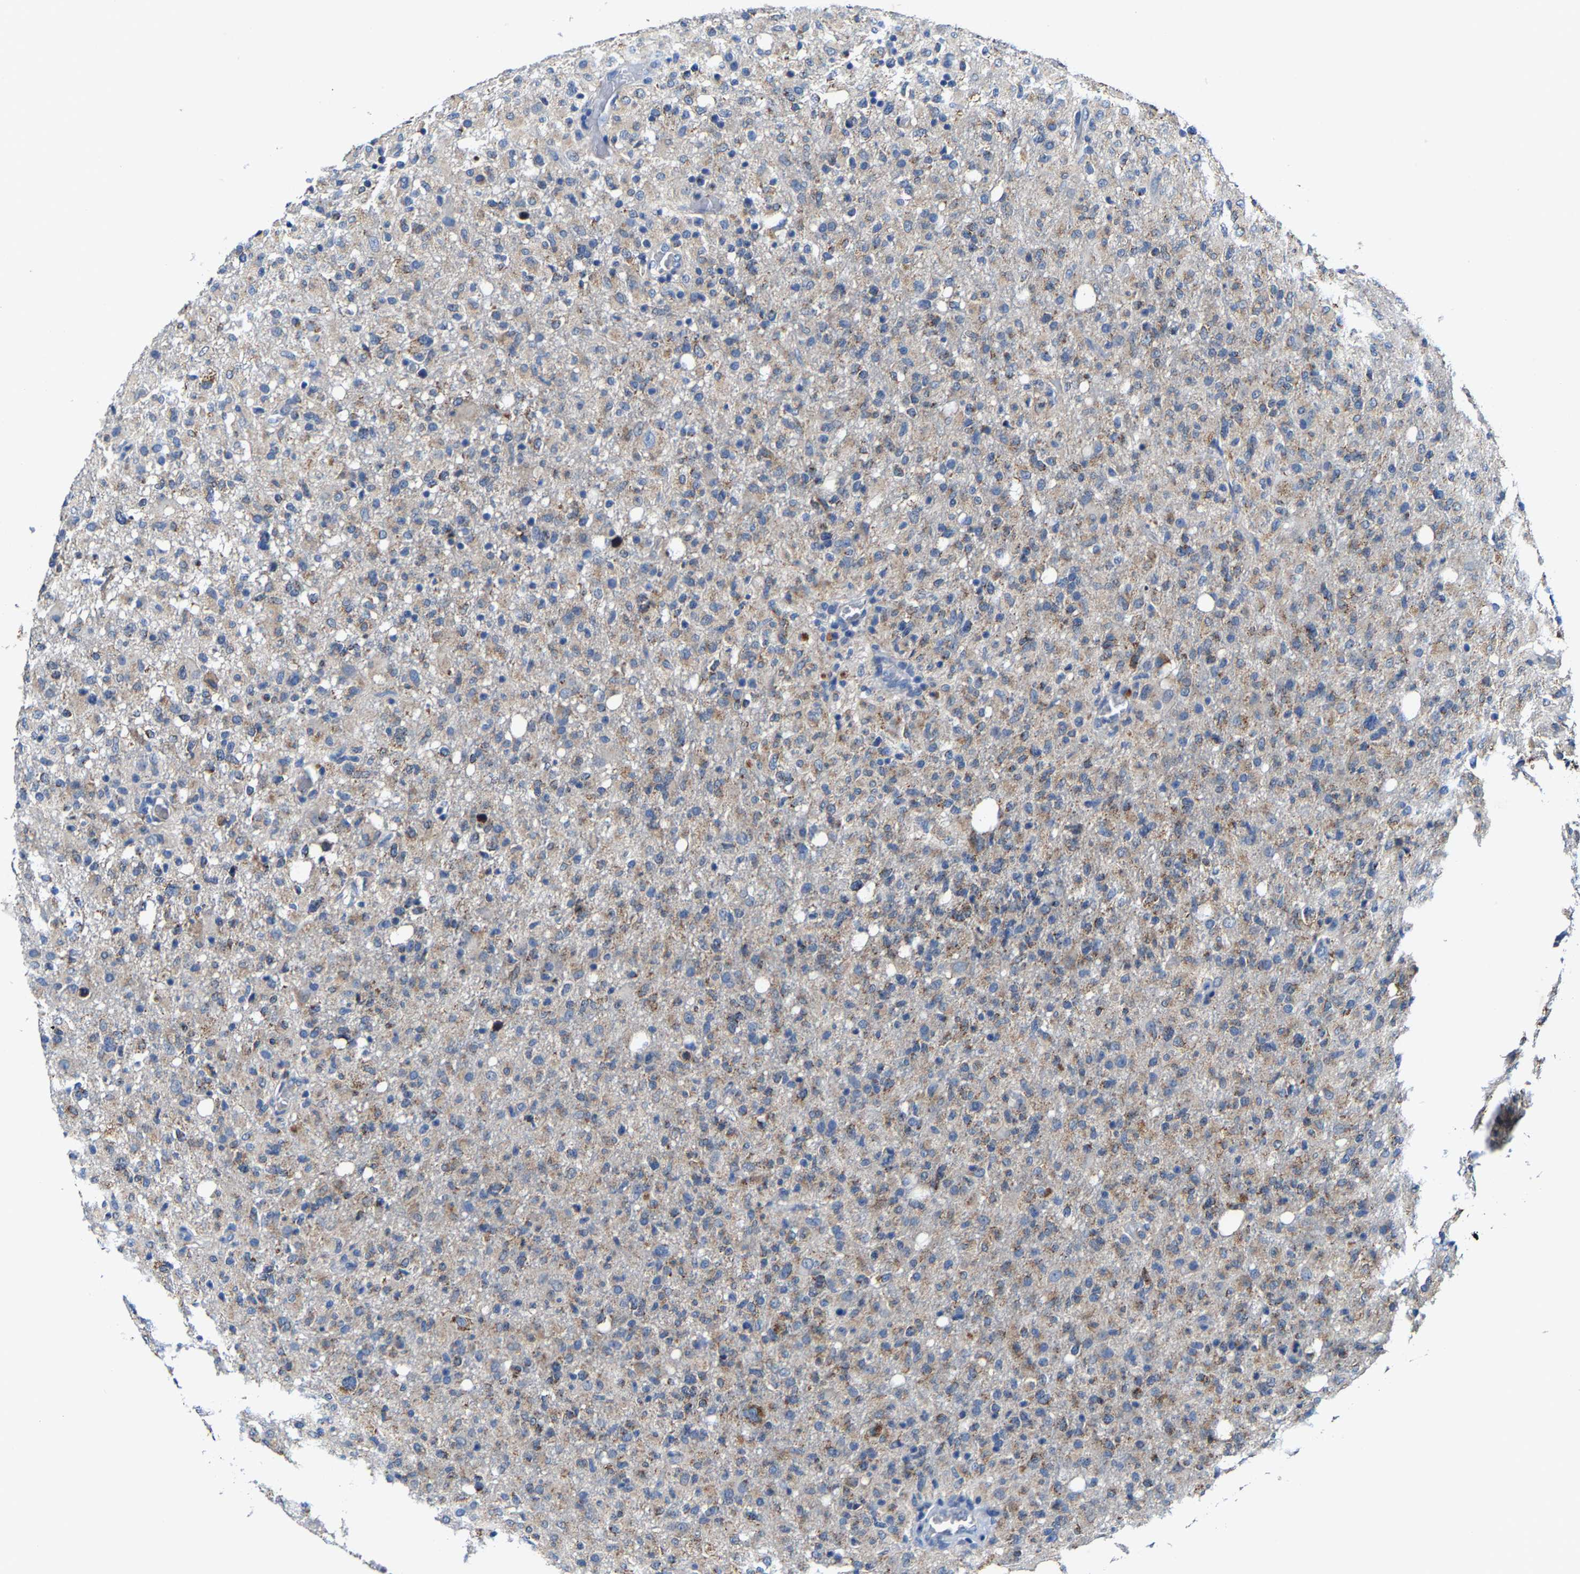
{"staining": {"intensity": "moderate", "quantity": "25%-75%", "location": "cytoplasmic/membranous"}, "tissue": "glioma", "cell_type": "Tumor cells", "image_type": "cancer", "snomed": [{"axis": "morphology", "description": "Glioma, malignant, High grade"}, {"axis": "topography", "description": "Brain"}], "caption": "This image exhibits immunohistochemistry (IHC) staining of glioma, with medium moderate cytoplasmic/membranous positivity in about 25%-75% of tumor cells.", "gene": "SLC25A25", "patient": {"sex": "female", "age": 57}}